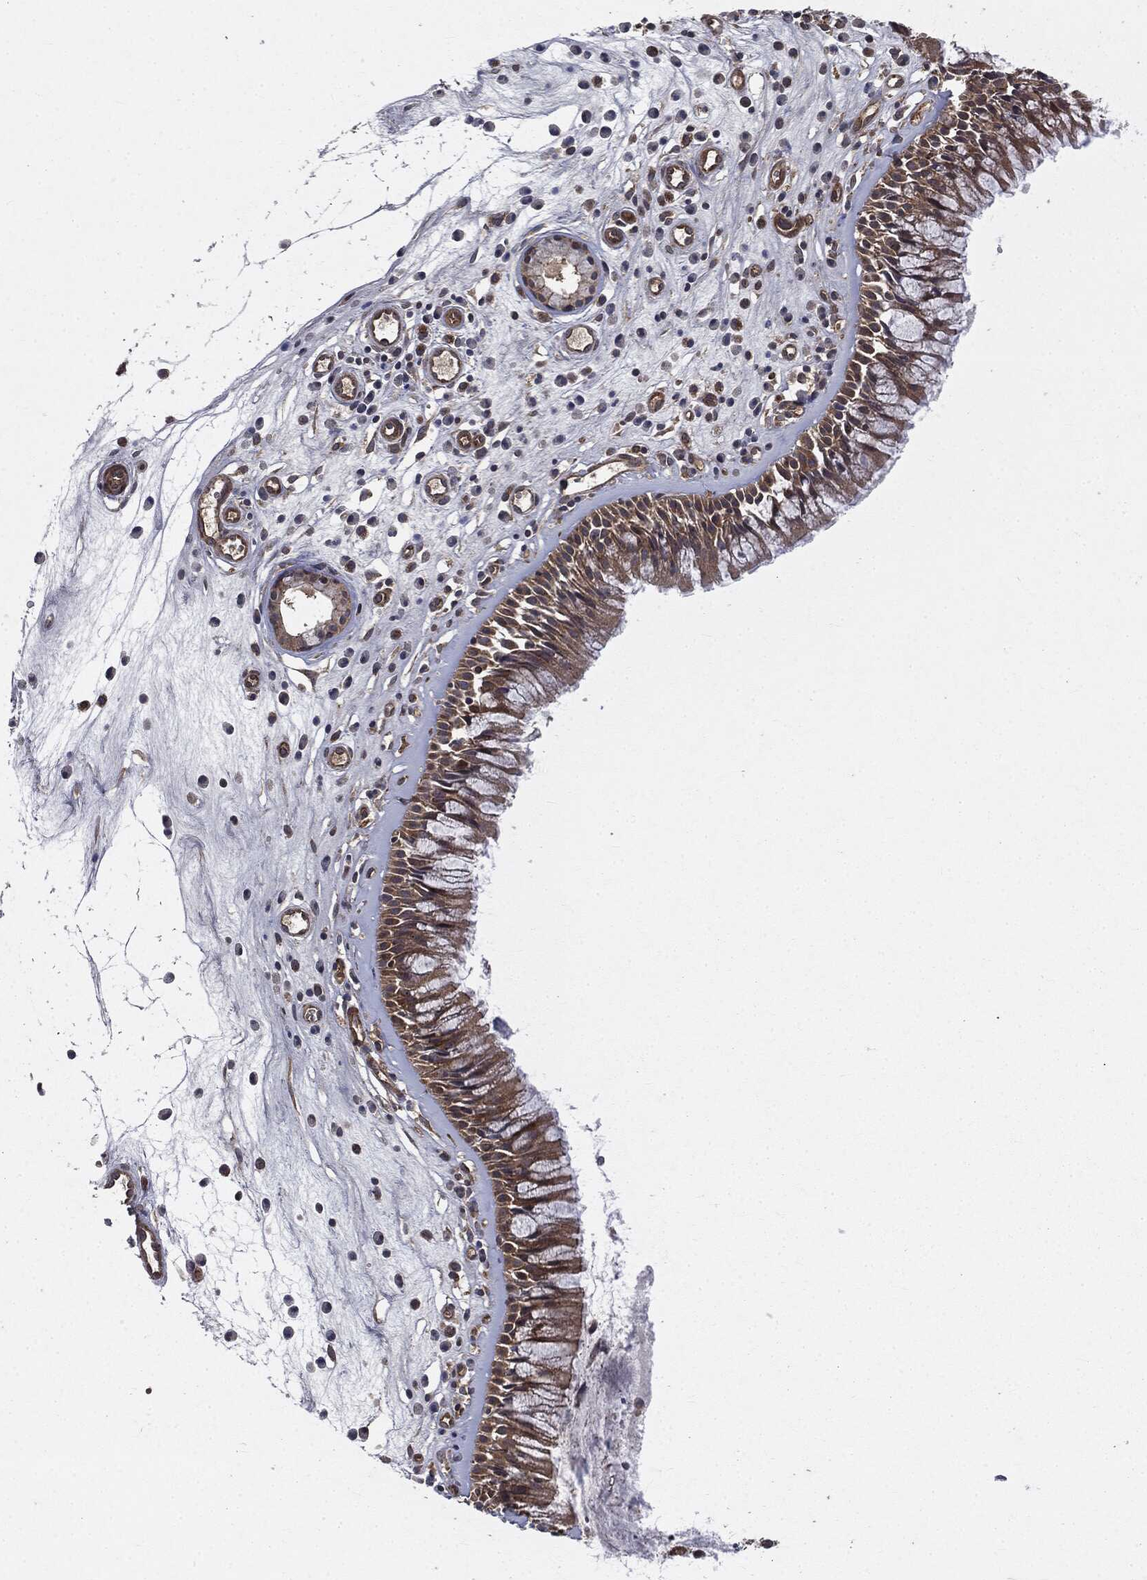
{"staining": {"intensity": "moderate", "quantity": ">75%", "location": "cytoplasmic/membranous"}, "tissue": "nasopharynx", "cell_type": "Respiratory epithelial cells", "image_type": "normal", "snomed": [{"axis": "morphology", "description": "Normal tissue, NOS"}, {"axis": "topography", "description": "Nasopharynx"}], "caption": "The photomicrograph shows a brown stain indicating the presence of a protein in the cytoplasmic/membranous of respiratory epithelial cells in nasopharynx.", "gene": "PLOD3", "patient": {"sex": "male", "age": 57}}